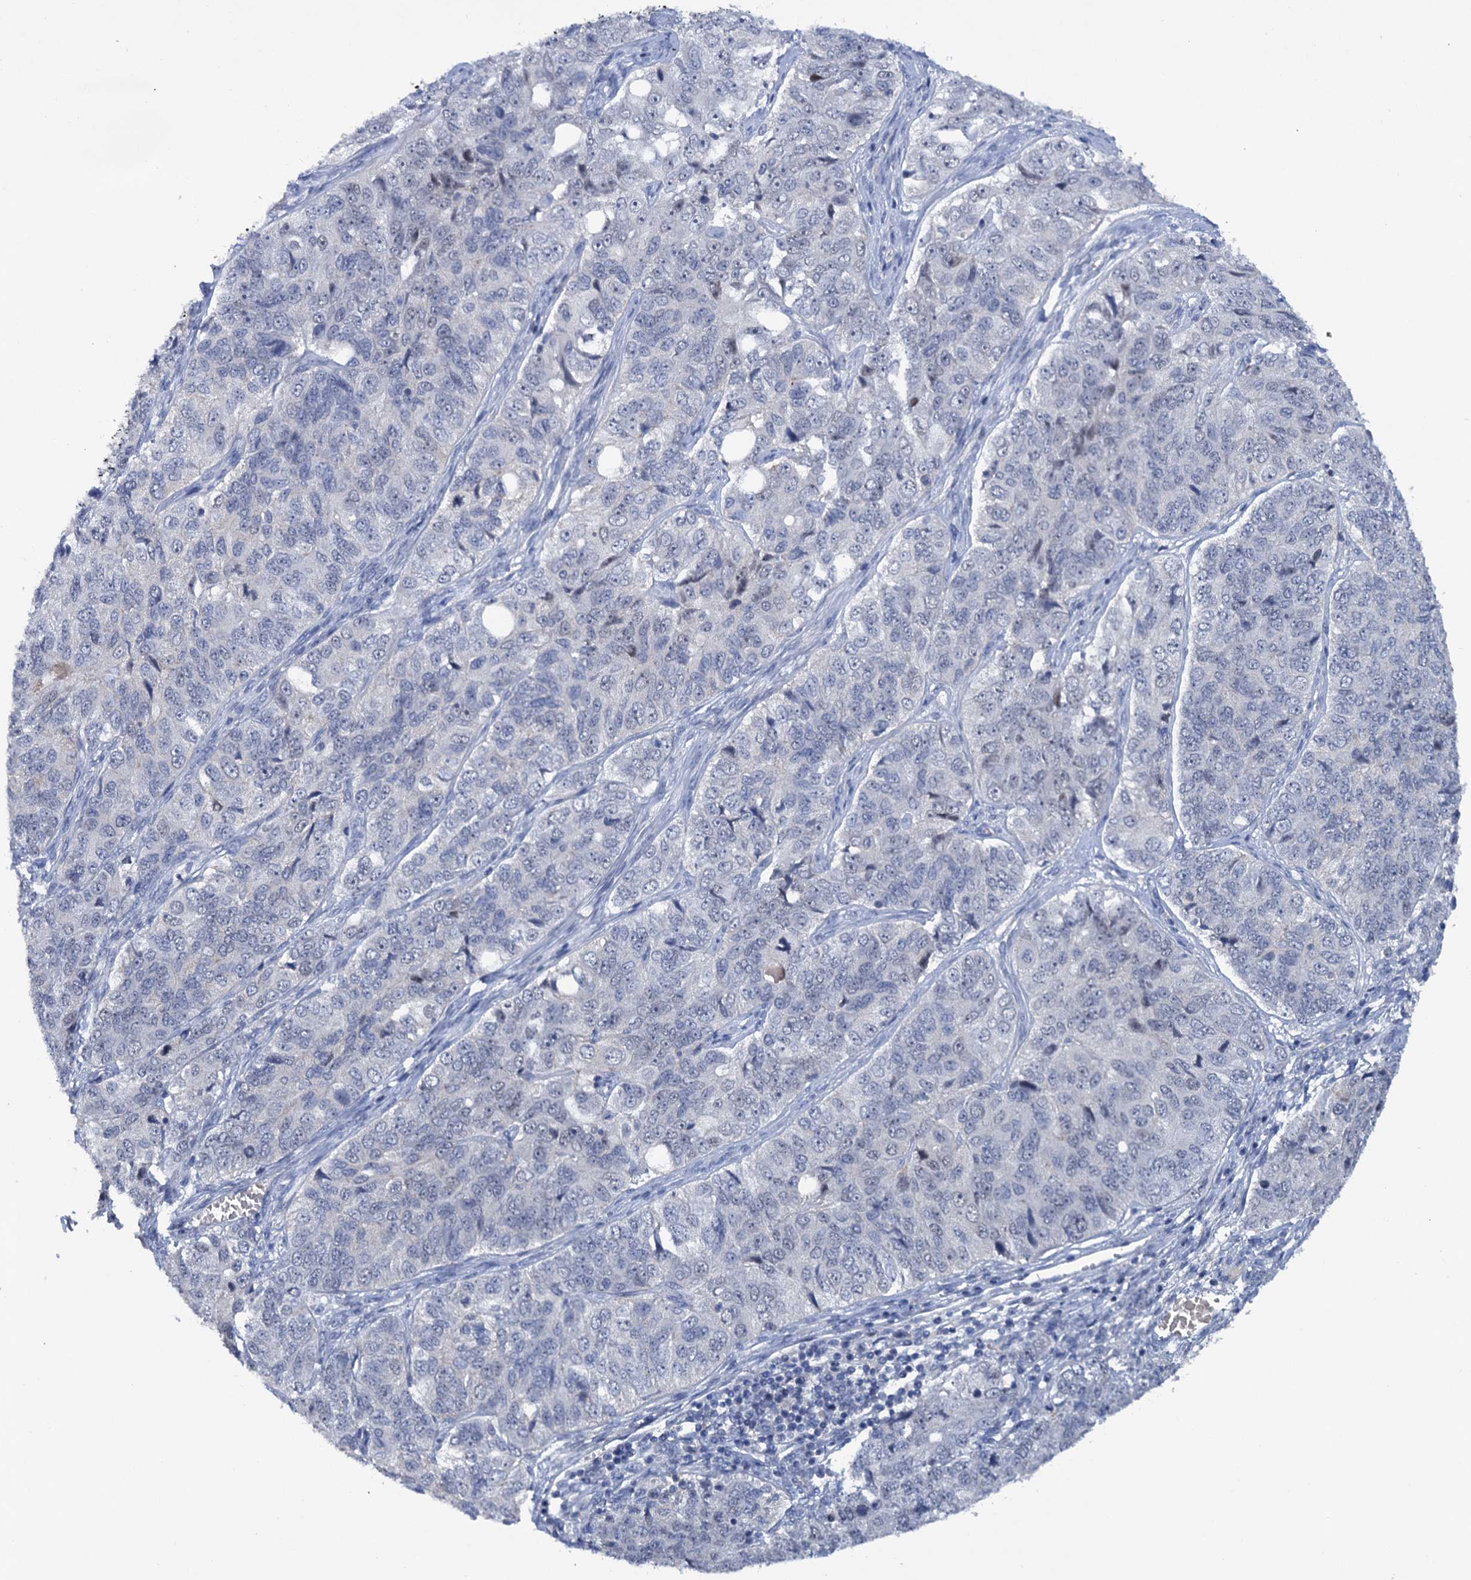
{"staining": {"intensity": "negative", "quantity": "none", "location": "none"}, "tissue": "ovarian cancer", "cell_type": "Tumor cells", "image_type": "cancer", "snomed": [{"axis": "morphology", "description": "Carcinoma, endometroid"}, {"axis": "topography", "description": "Ovary"}], "caption": "Immunohistochemical staining of human ovarian endometroid carcinoma demonstrates no significant staining in tumor cells. (Brightfield microscopy of DAB (3,3'-diaminobenzidine) IHC at high magnification).", "gene": "FAM111B", "patient": {"sex": "female", "age": 51}}